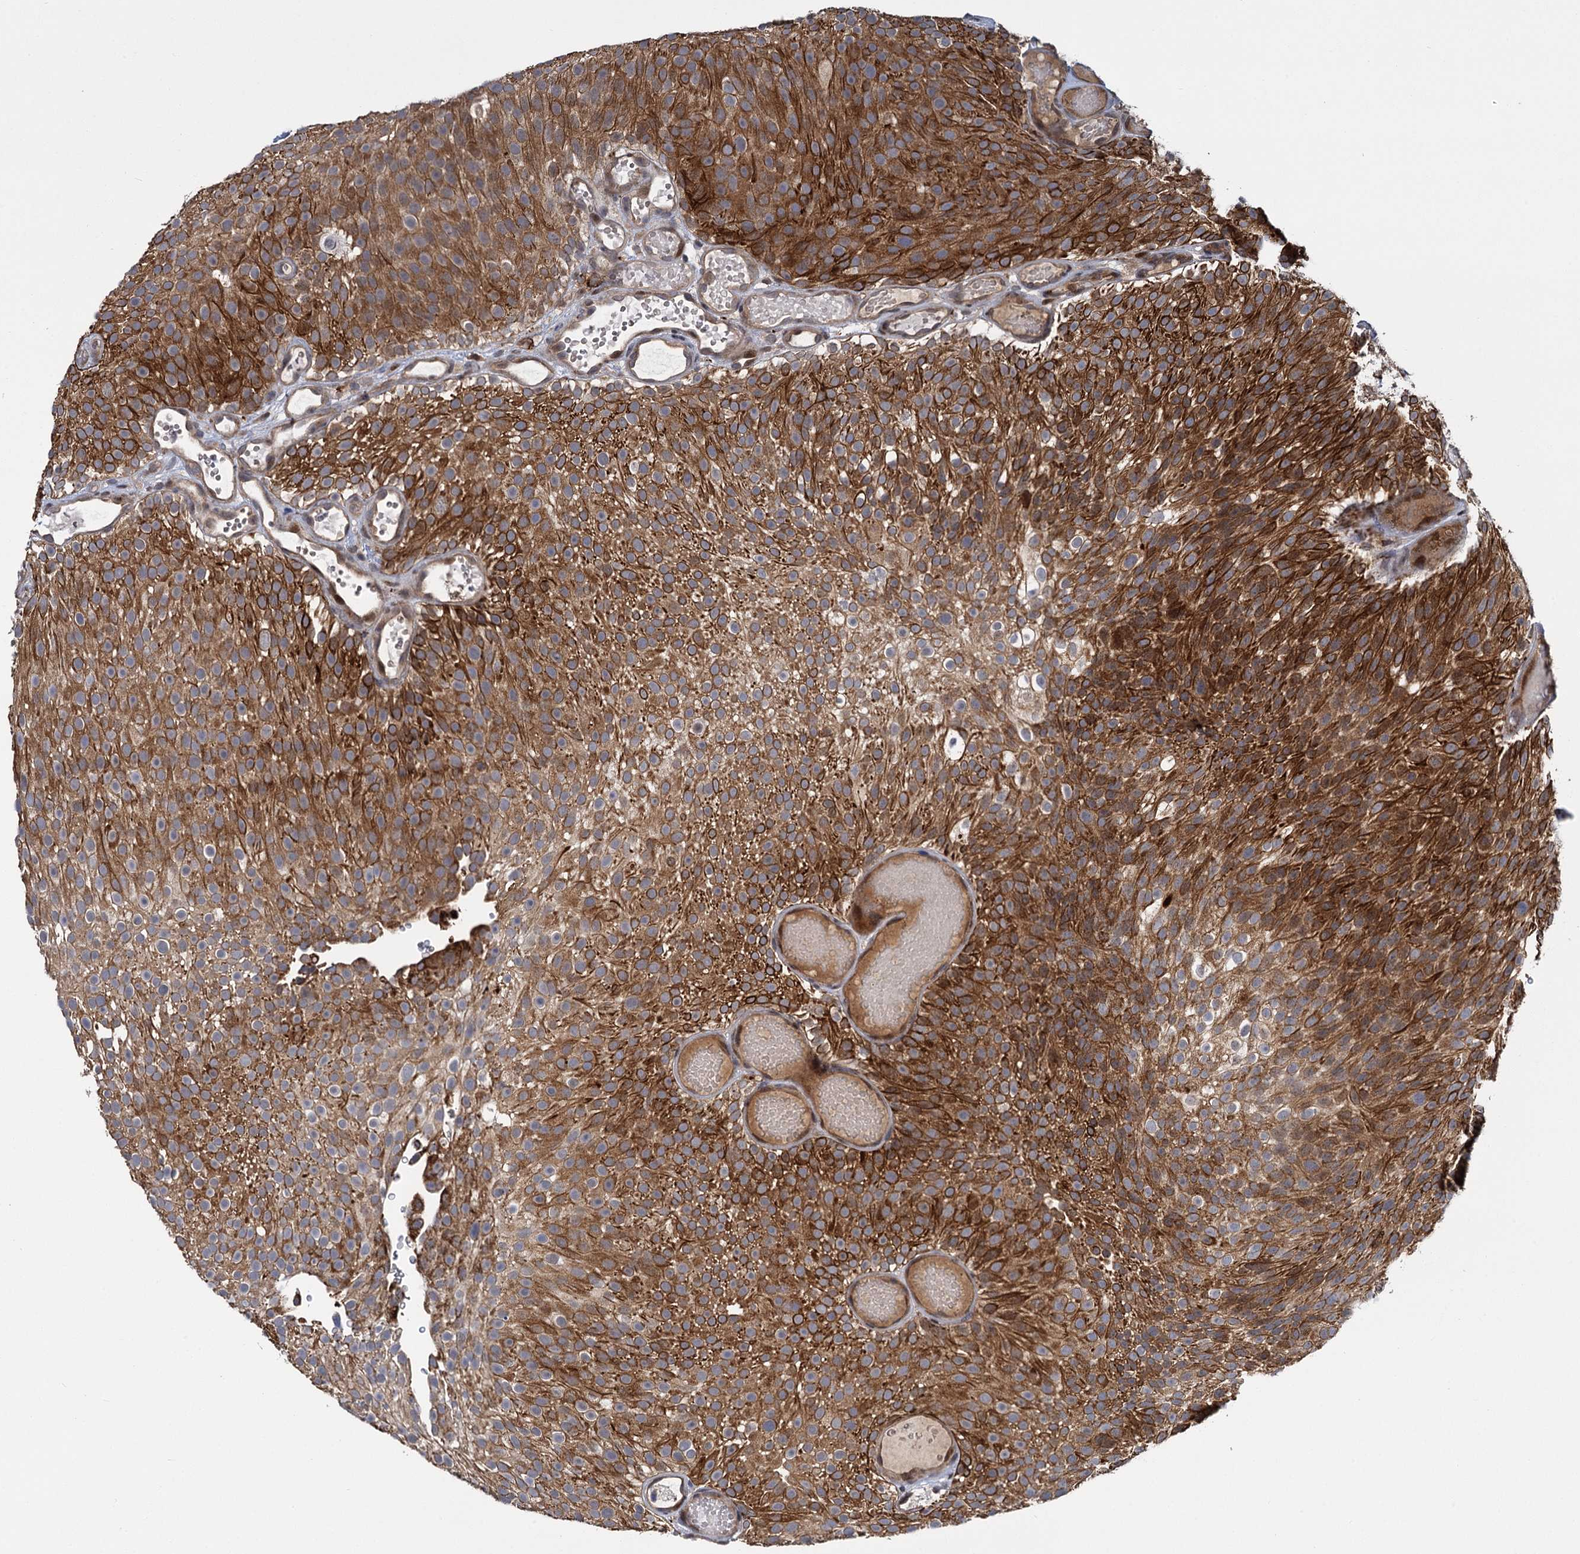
{"staining": {"intensity": "moderate", "quantity": ">75%", "location": "cytoplasmic/membranous"}, "tissue": "urothelial cancer", "cell_type": "Tumor cells", "image_type": "cancer", "snomed": [{"axis": "morphology", "description": "Urothelial carcinoma, Low grade"}, {"axis": "topography", "description": "Urinary bladder"}], "caption": "This photomicrograph exhibits immunohistochemistry (IHC) staining of low-grade urothelial carcinoma, with medium moderate cytoplasmic/membranous staining in about >75% of tumor cells.", "gene": "GAL3ST4", "patient": {"sex": "male", "age": 78}}